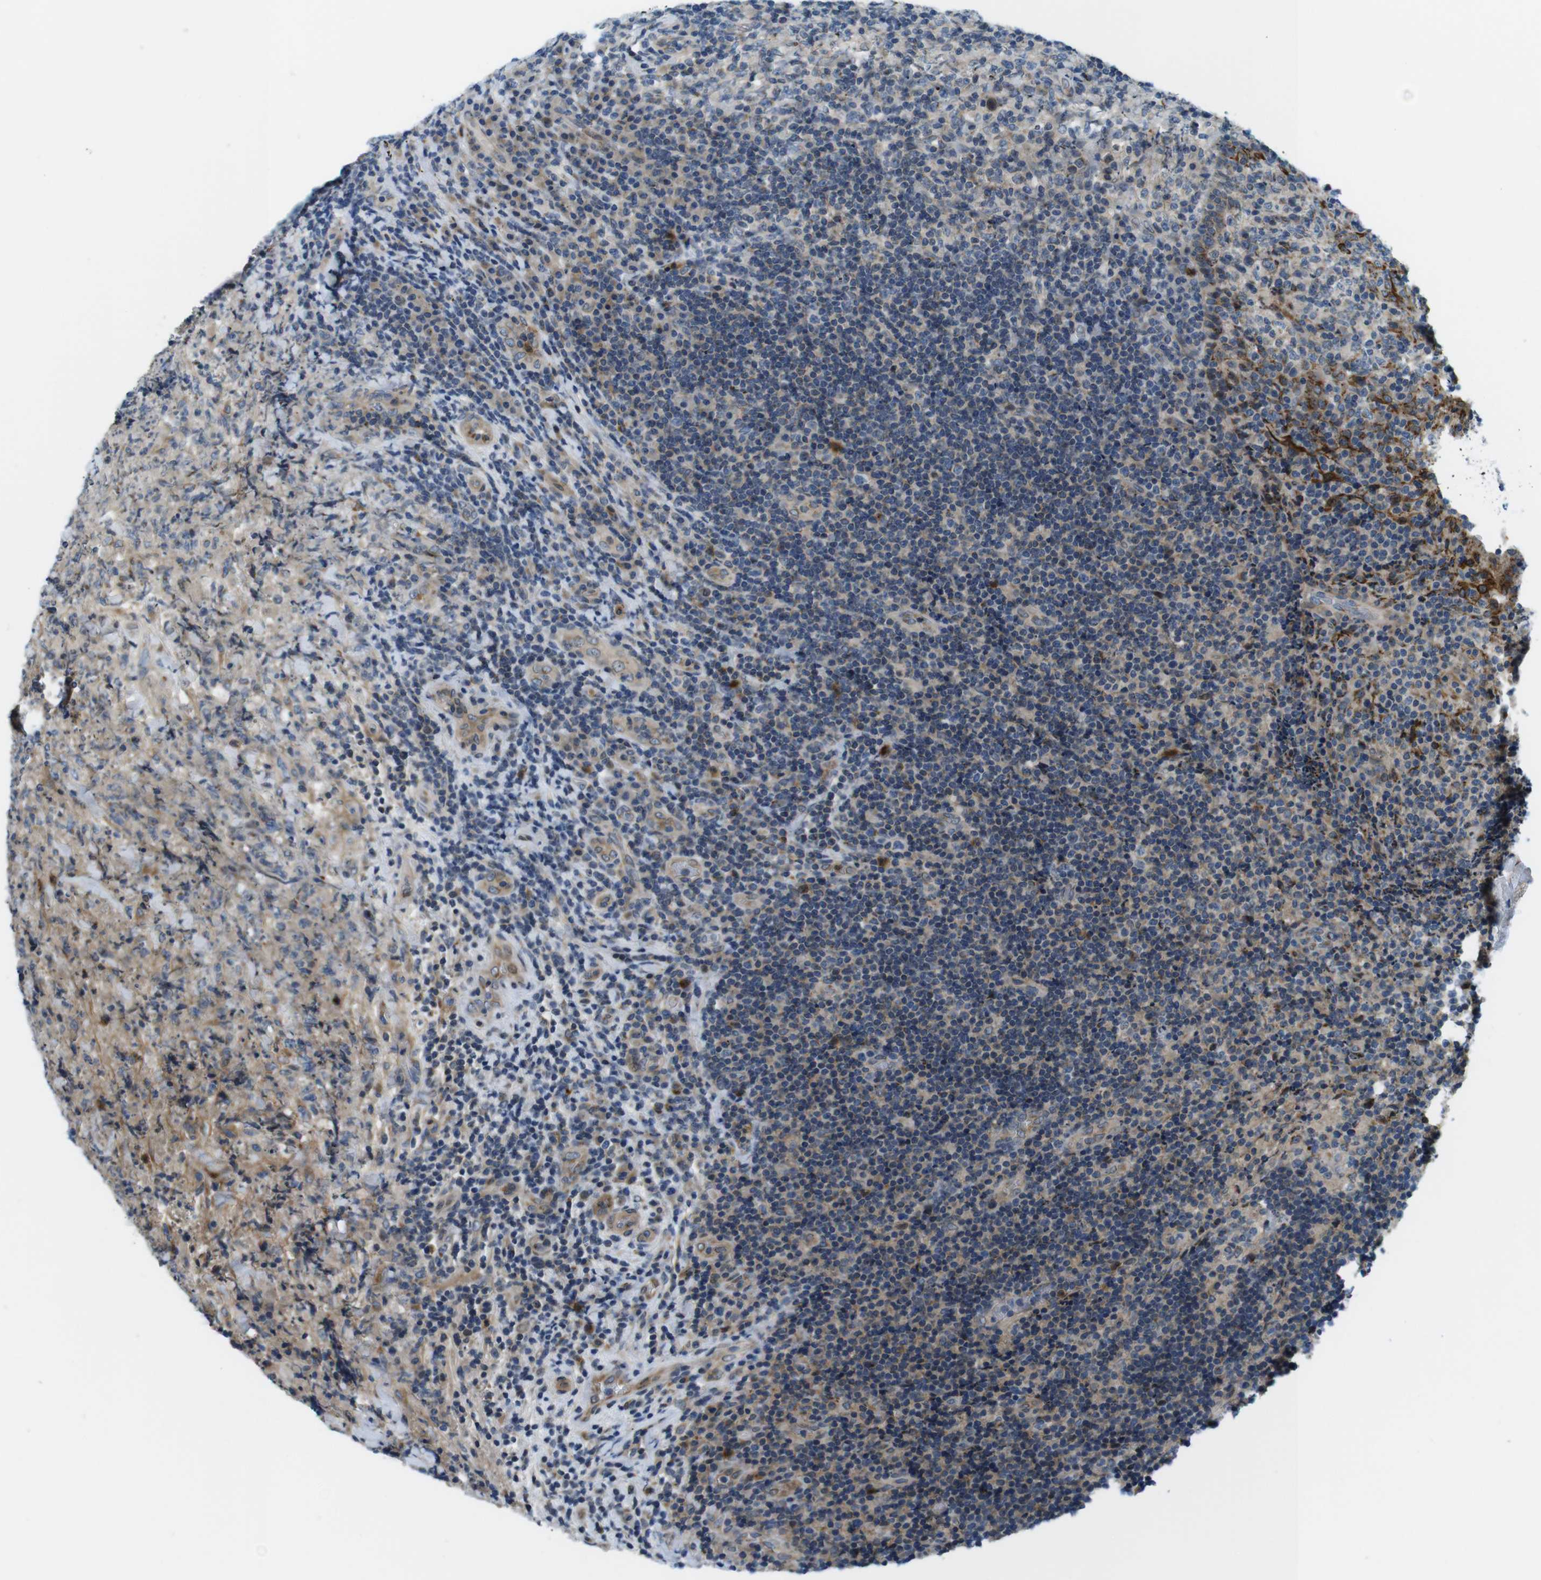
{"staining": {"intensity": "weak", "quantity": "25%-75%", "location": "cytoplasmic/membranous"}, "tissue": "lymphoma", "cell_type": "Tumor cells", "image_type": "cancer", "snomed": [{"axis": "morphology", "description": "Malignant lymphoma, non-Hodgkin's type, High grade"}, {"axis": "topography", "description": "Tonsil"}], "caption": "DAB immunohistochemical staining of human lymphoma exhibits weak cytoplasmic/membranous protein expression in about 25%-75% of tumor cells. The protein of interest is stained brown, and the nuclei are stained in blue (DAB IHC with brightfield microscopy, high magnification).", "gene": "ZDHHC3", "patient": {"sex": "female", "age": 36}}